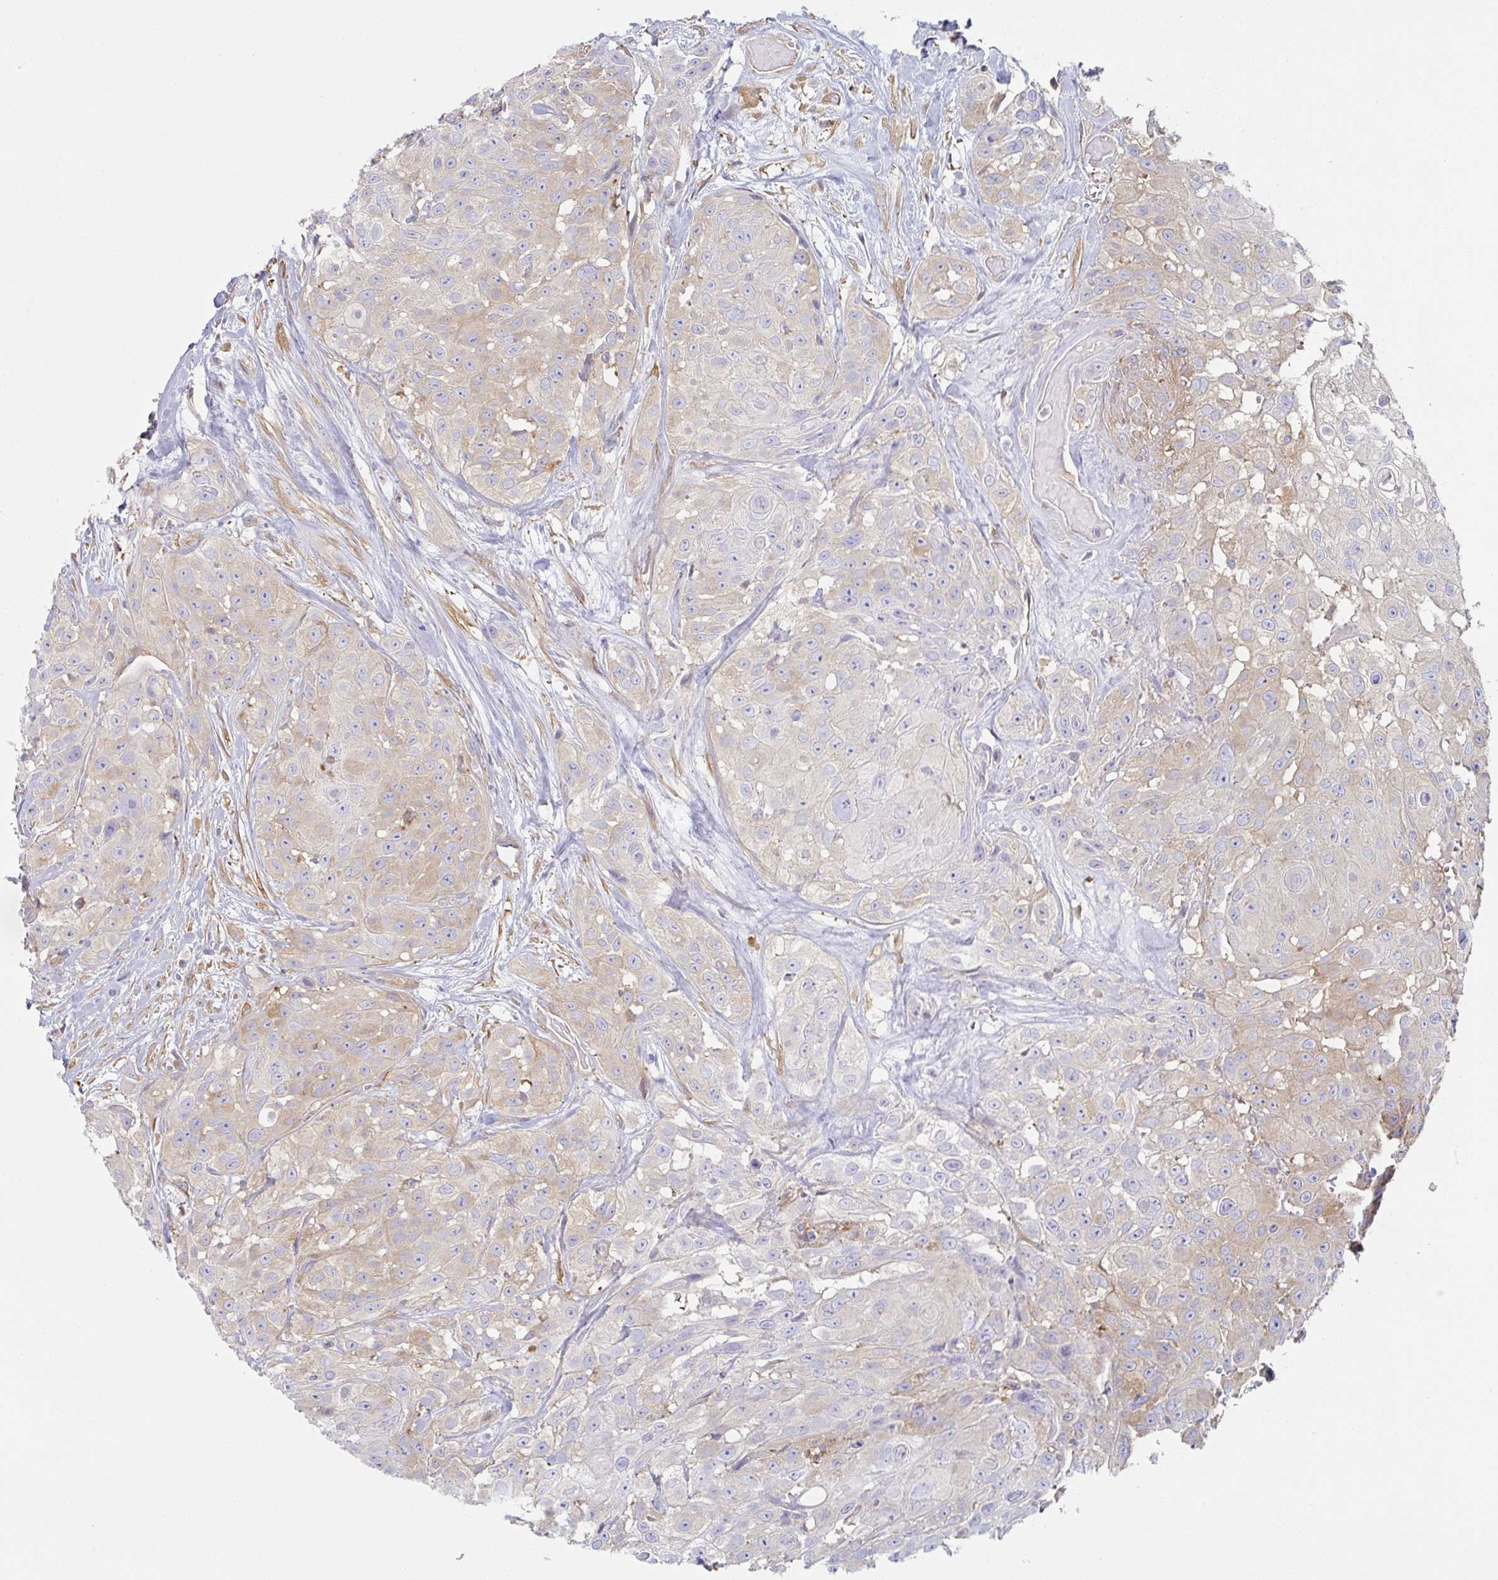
{"staining": {"intensity": "weak", "quantity": "25%-75%", "location": "cytoplasmic/membranous"}, "tissue": "head and neck cancer", "cell_type": "Tumor cells", "image_type": "cancer", "snomed": [{"axis": "morphology", "description": "Squamous cell carcinoma, NOS"}, {"axis": "topography", "description": "Head-Neck"}], "caption": "Weak cytoplasmic/membranous positivity for a protein is appreciated in approximately 25%-75% of tumor cells of head and neck cancer using immunohistochemistry (IHC).", "gene": "AMPD2", "patient": {"sex": "male", "age": 83}}